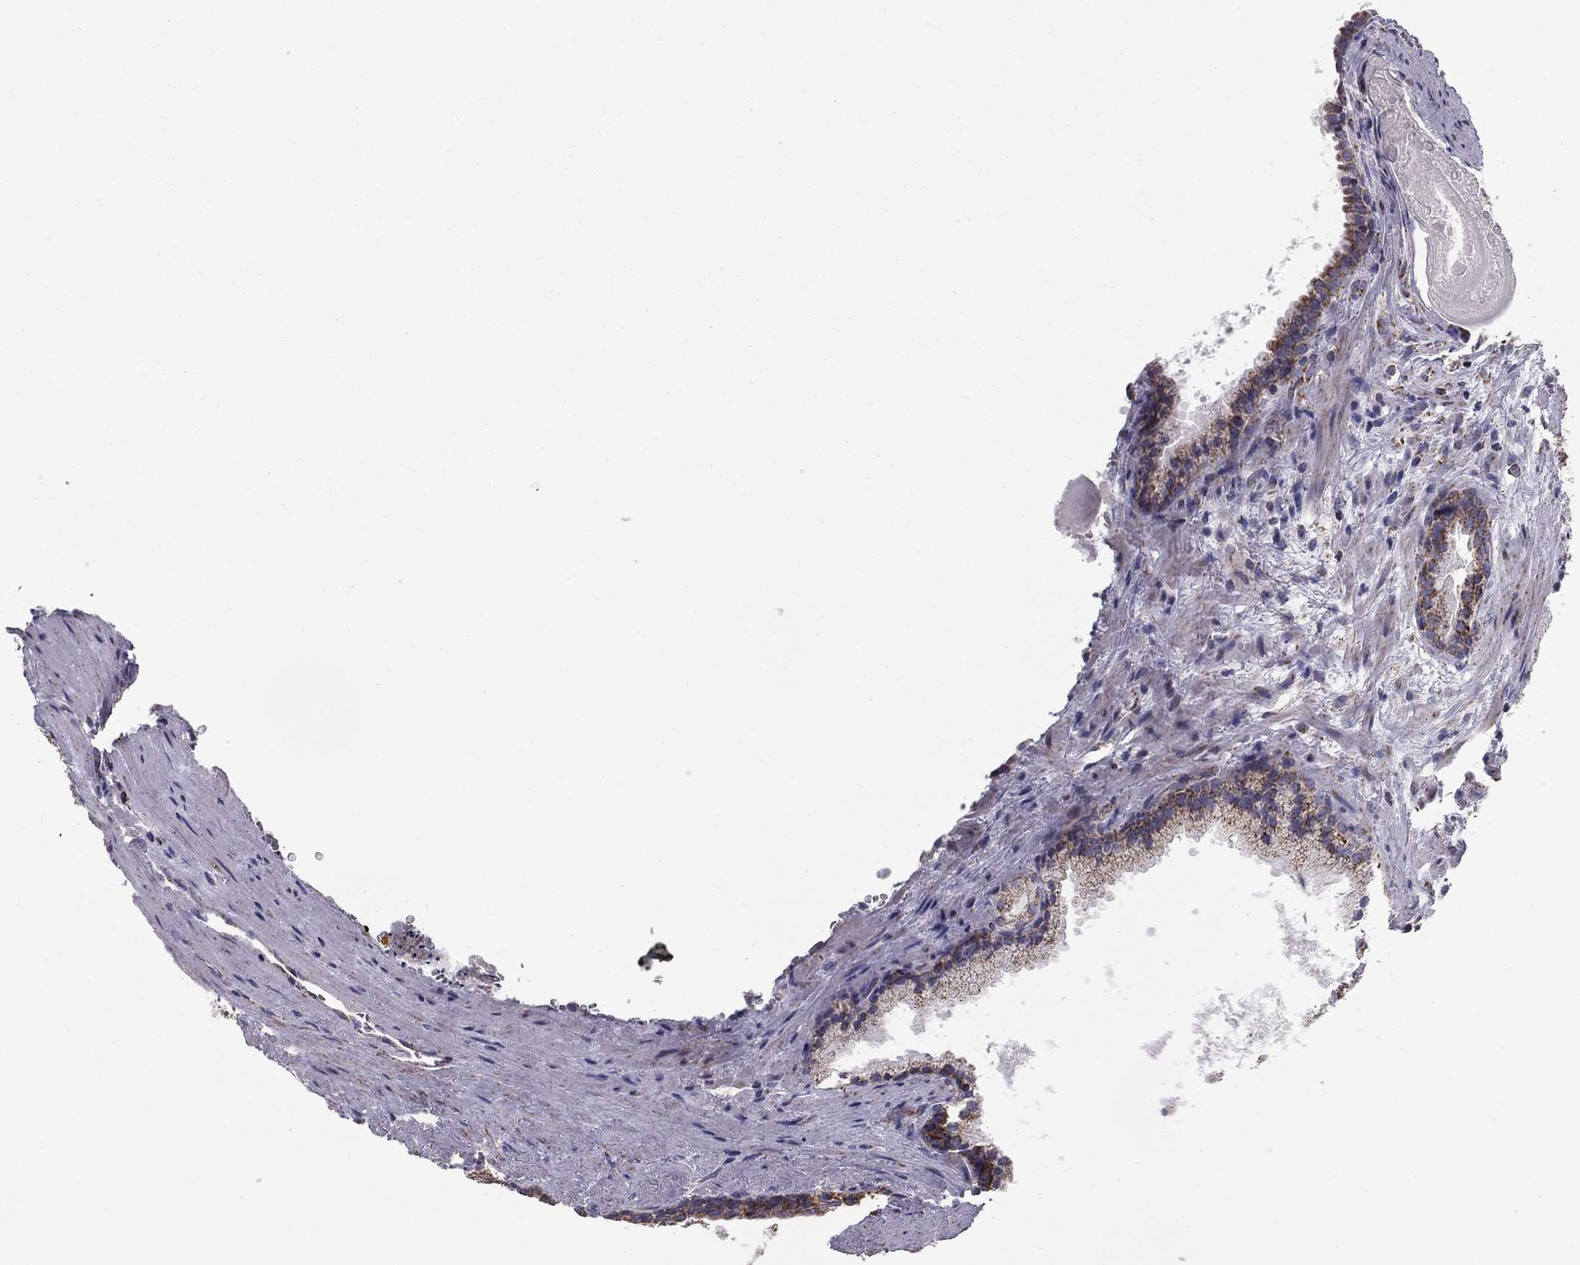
{"staining": {"intensity": "moderate", "quantity": ">75%", "location": "cytoplasmic/membranous"}, "tissue": "prostate cancer", "cell_type": "Tumor cells", "image_type": "cancer", "snomed": [{"axis": "morphology", "description": "Adenocarcinoma, High grade"}, {"axis": "topography", "description": "Prostate and seminal vesicle, NOS"}], "caption": "A micrograph of human prostate cancer (adenocarcinoma (high-grade)) stained for a protein exhibits moderate cytoplasmic/membranous brown staining in tumor cells. The protein is stained brown, and the nuclei are stained in blue (DAB IHC with brightfield microscopy, high magnification).", "gene": "NDUFV1", "patient": {"sex": "male", "age": 62}}